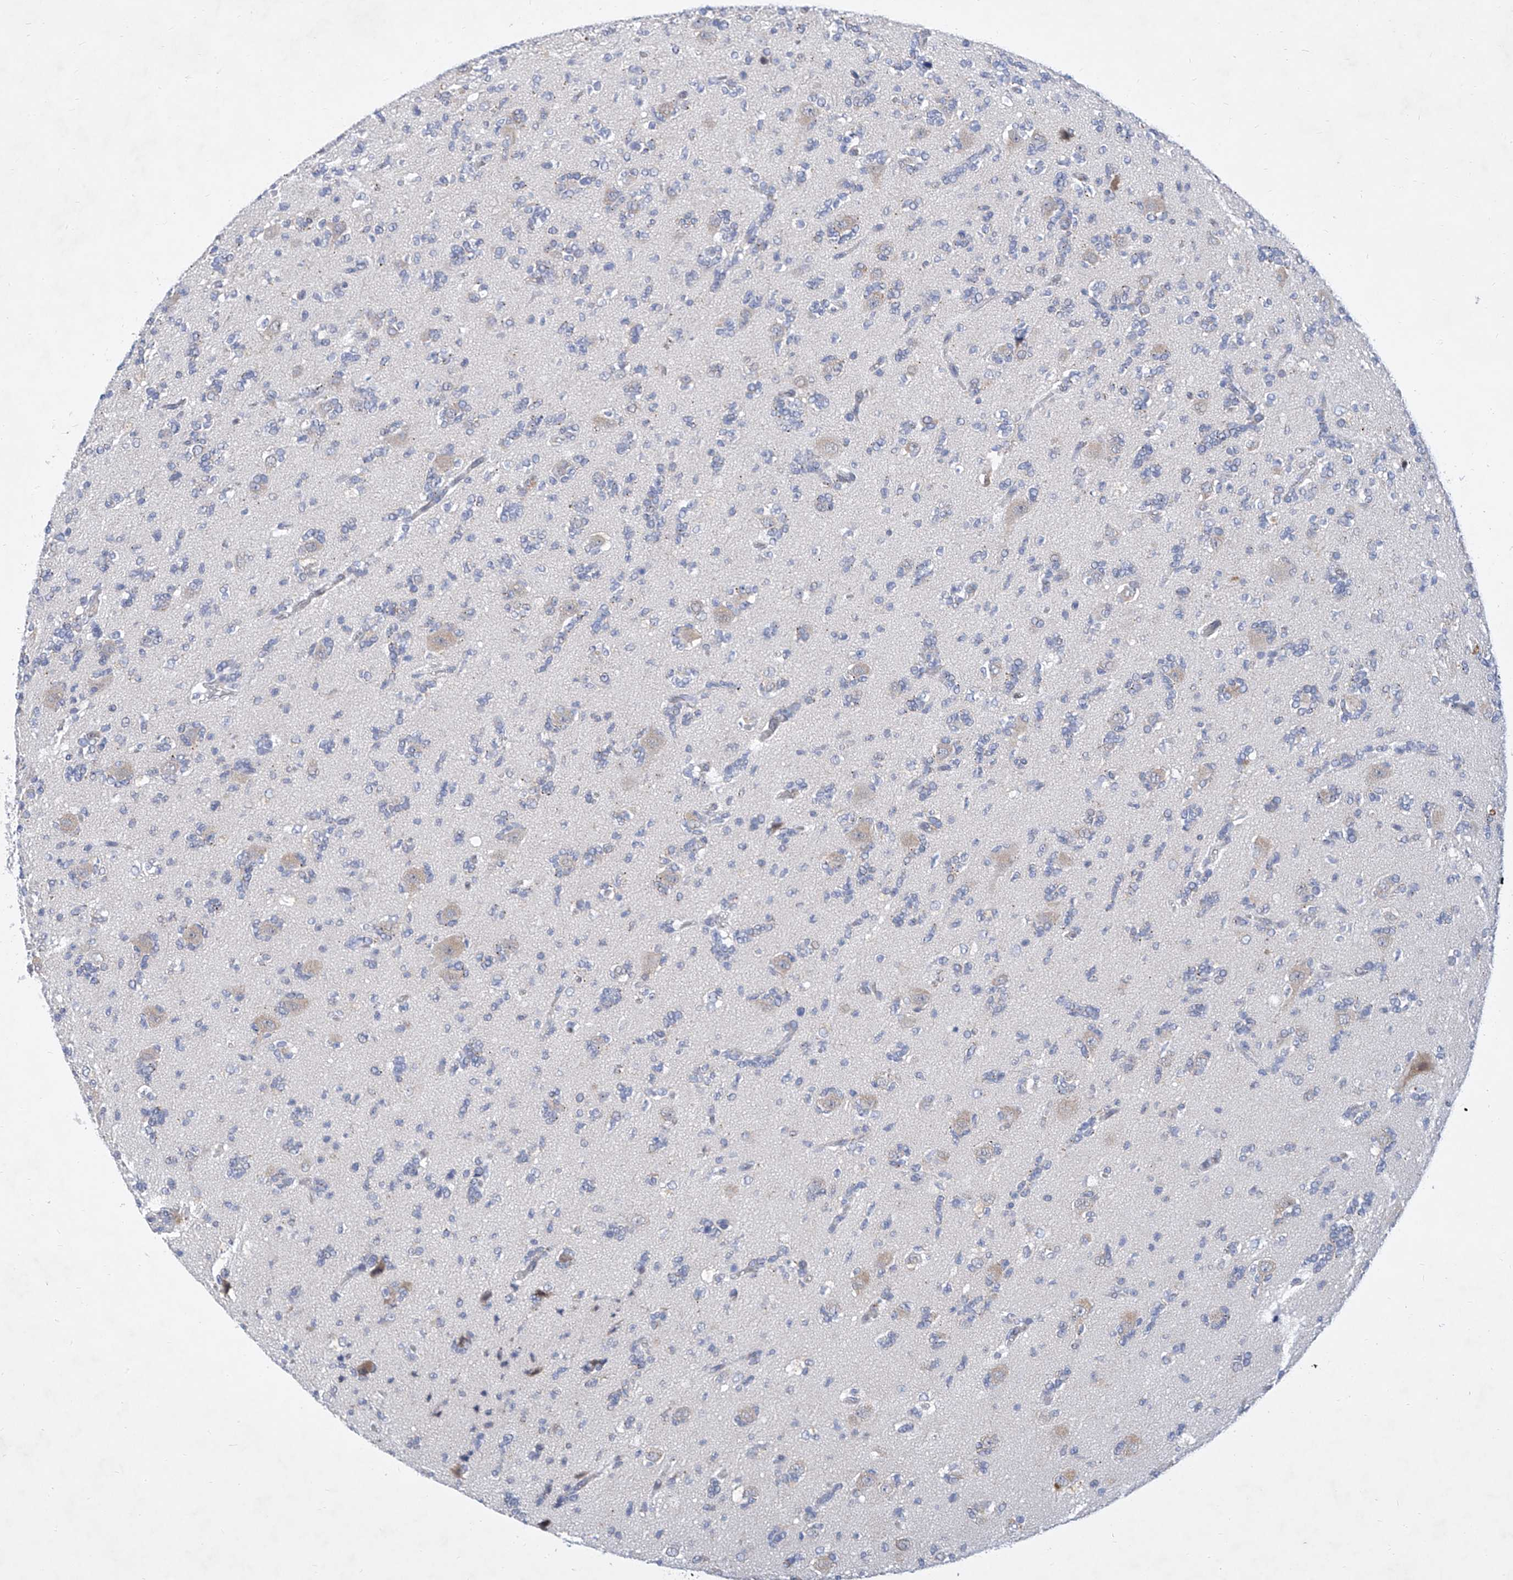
{"staining": {"intensity": "negative", "quantity": "none", "location": "none"}, "tissue": "glioma", "cell_type": "Tumor cells", "image_type": "cancer", "snomed": [{"axis": "morphology", "description": "Glioma, malignant, High grade"}, {"axis": "topography", "description": "Brain"}], "caption": "High magnification brightfield microscopy of malignant glioma (high-grade) stained with DAB (brown) and counterstained with hematoxylin (blue): tumor cells show no significant staining.", "gene": "MX2", "patient": {"sex": "female", "age": 62}}